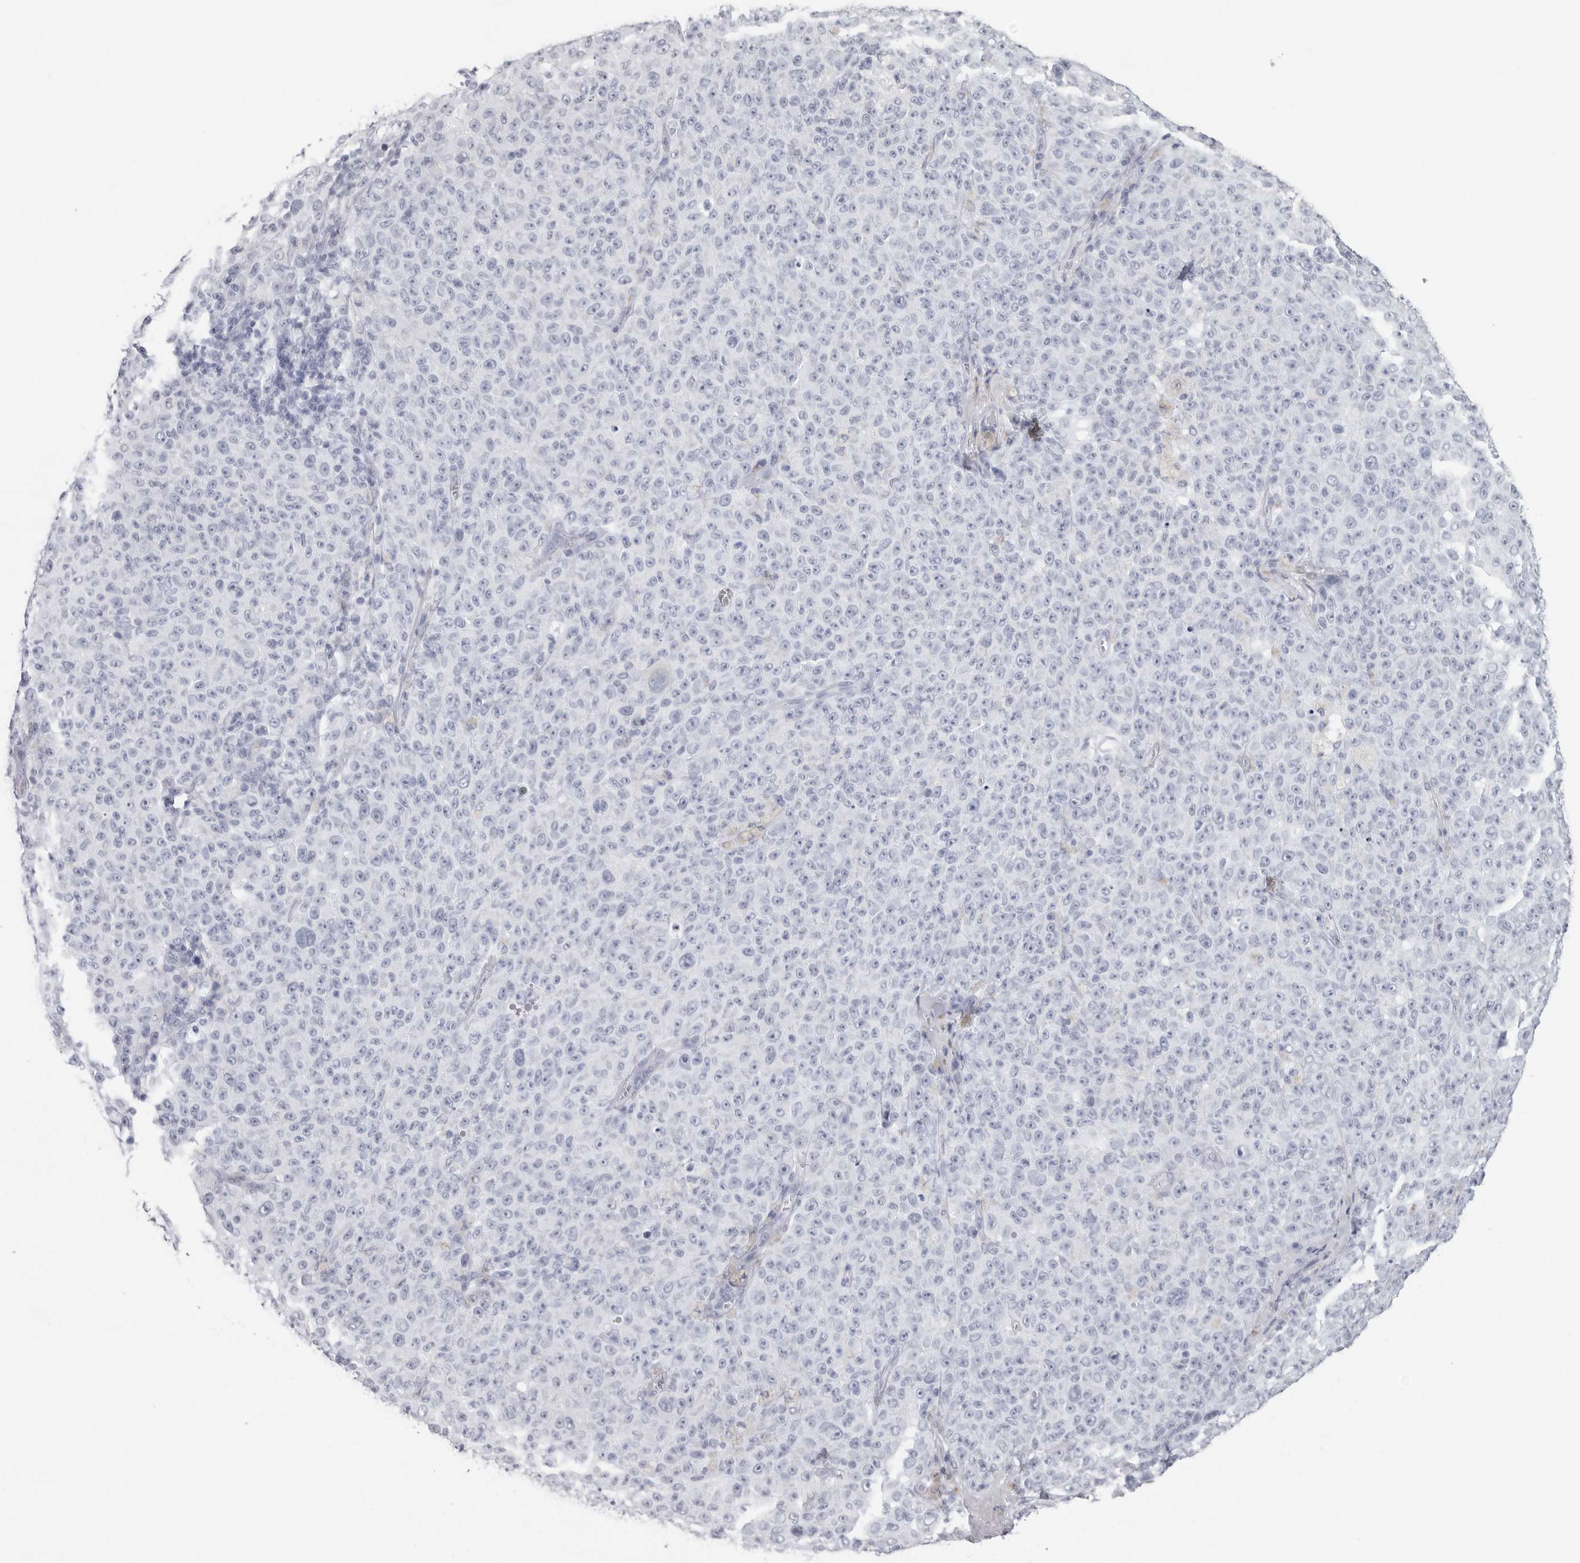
{"staining": {"intensity": "negative", "quantity": "none", "location": "none"}, "tissue": "melanoma", "cell_type": "Tumor cells", "image_type": "cancer", "snomed": [{"axis": "morphology", "description": "Malignant melanoma, NOS"}, {"axis": "topography", "description": "Skin"}], "caption": "IHC photomicrograph of neoplastic tissue: melanoma stained with DAB (3,3'-diaminobenzidine) shows no significant protein positivity in tumor cells. (DAB immunohistochemistry (IHC), high magnification).", "gene": "CST2", "patient": {"sex": "female", "age": 82}}